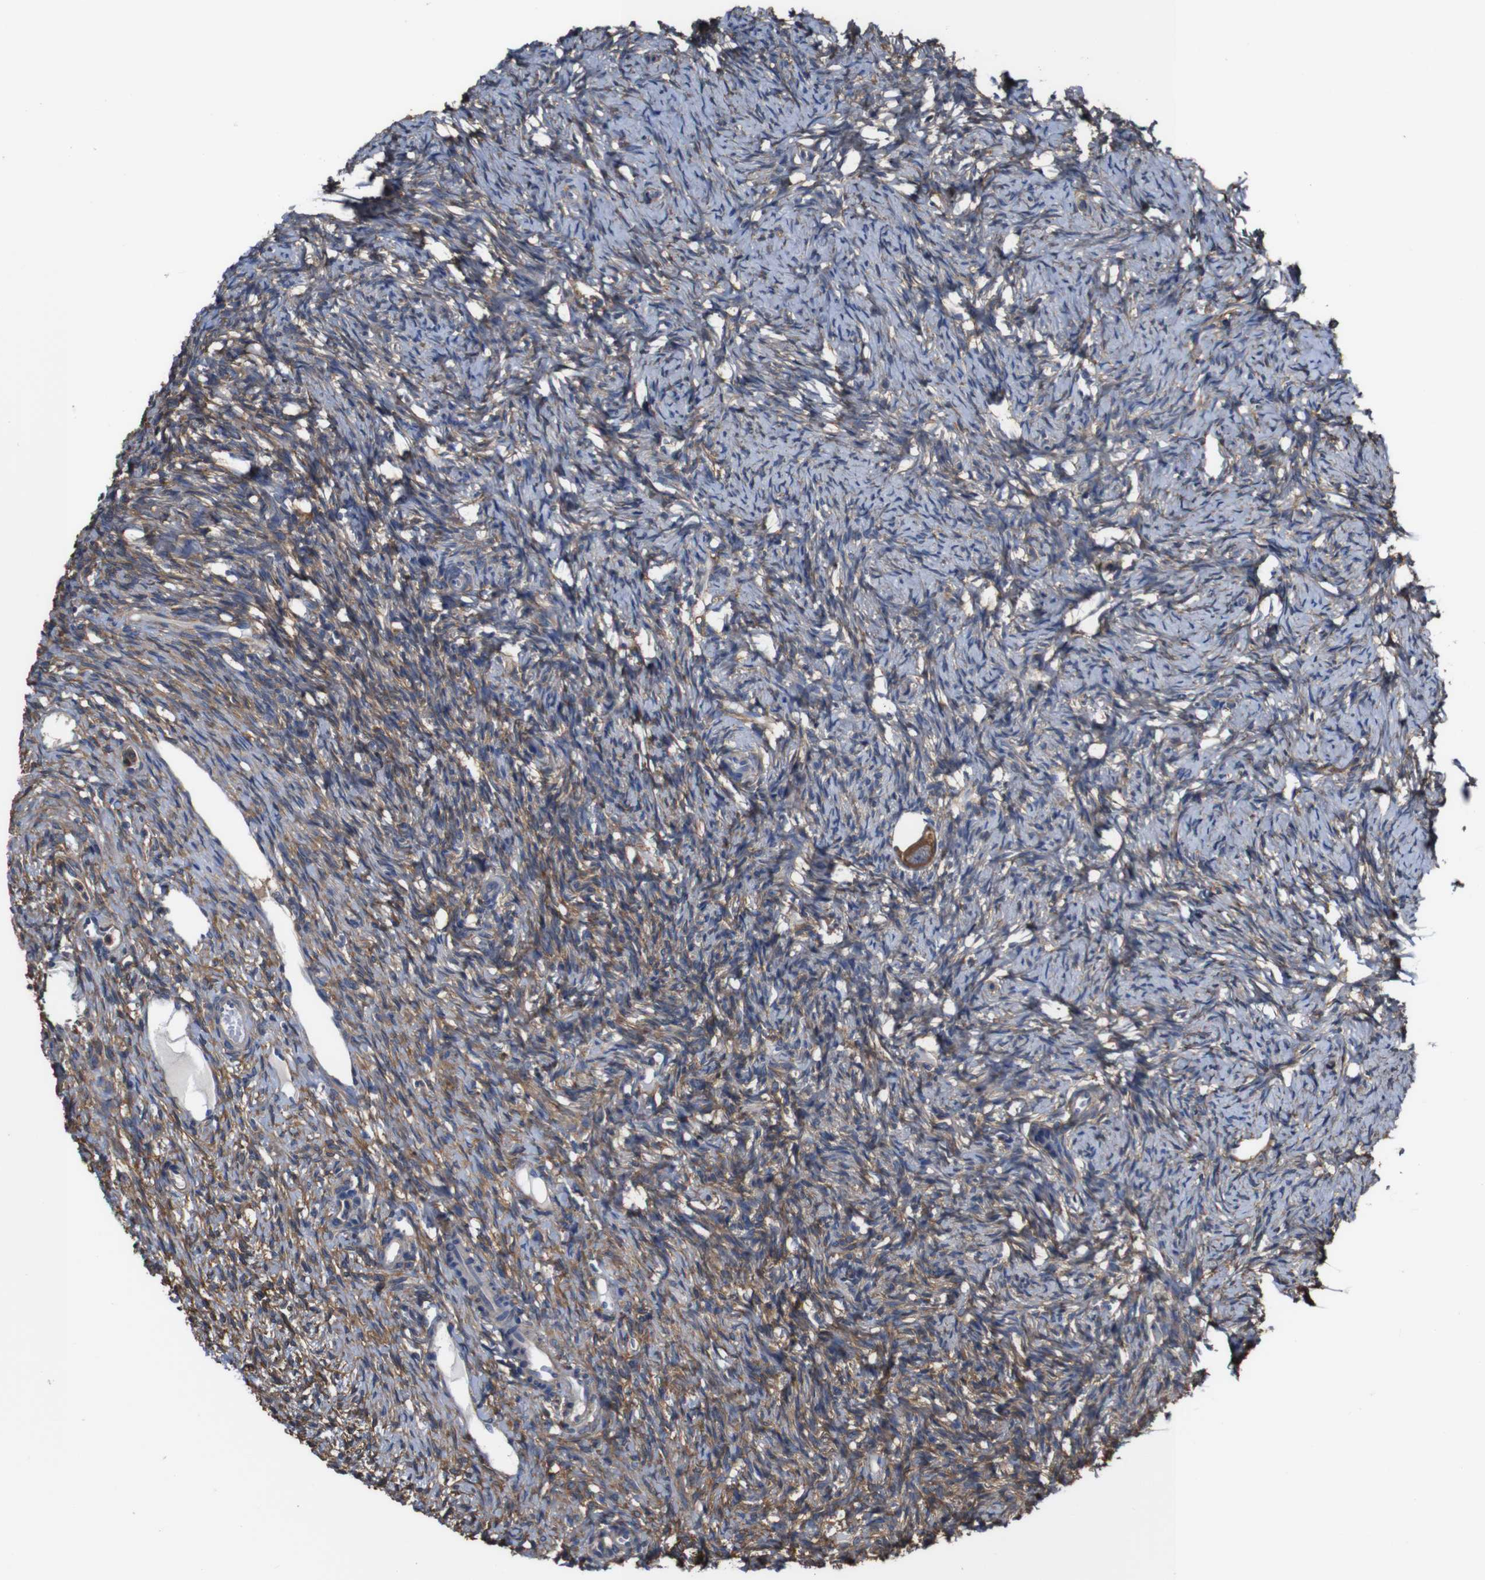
{"staining": {"intensity": "moderate", "quantity": ">75%", "location": "cytoplasmic/membranous"}, "tissue": "ovary", "cell_type": "Follicle cells", "image_type": "normal", "snomed": [{"axis": "morphology", "description": "Normal tissue, NOS"}, {"axis": "topography", "description": "Ovary"}], "caption": "Immunohistochemical staining of normal ovary displays moderate cytoplasmic/membranous protein positivity in about >75% of follicle cells. The staining was performed using DAB, with brown indicating positive protein expression. Nuclei are stained blue with hematoxylin.", "gene": "PI4KA", "patient": {"sex": "female", "age": 33}}